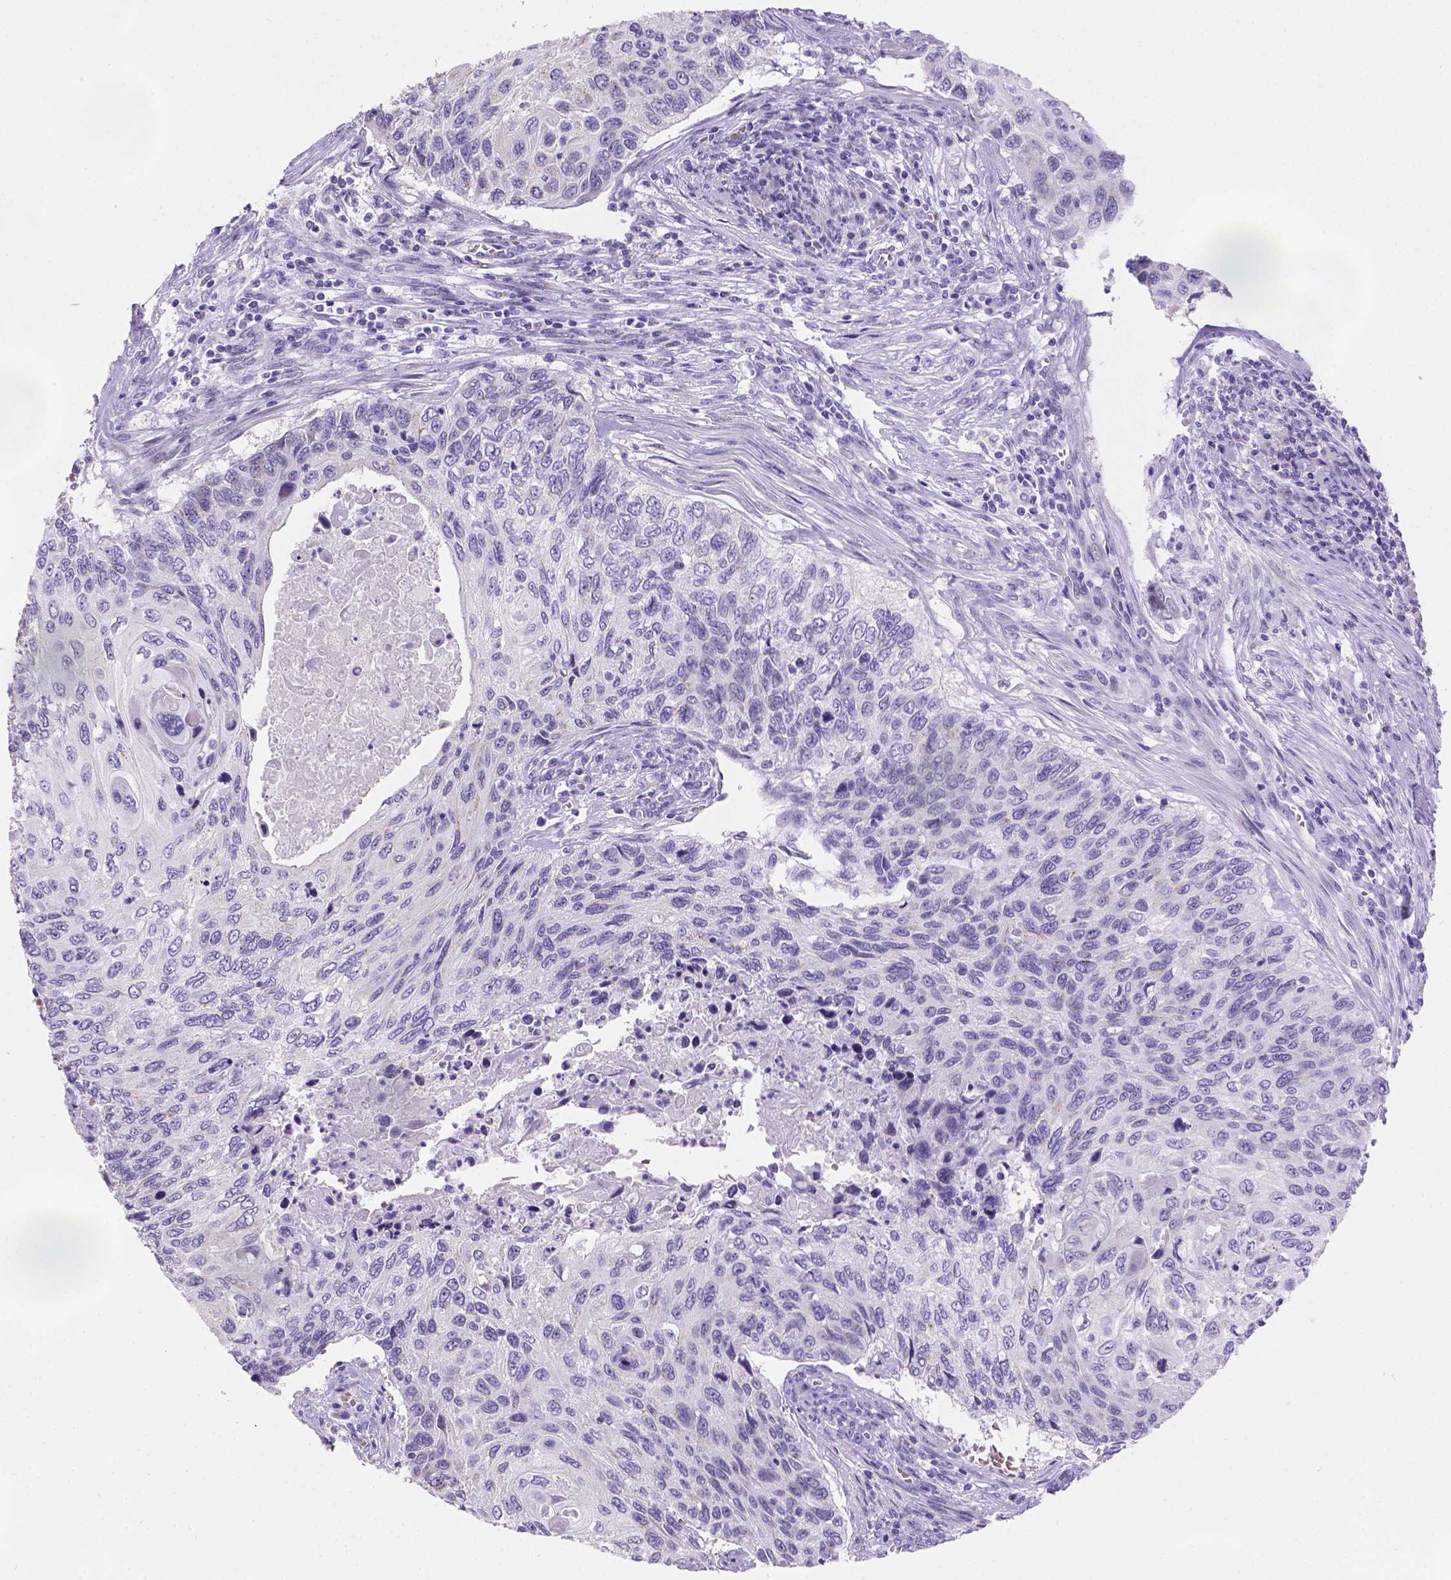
{"staining": {"intensity": "negative", "quantity": "none", "location": "none"}, "tissue": "cervical cancer", "cell_type": "Tumor cells", "image_type": "cancer", "snomed": [{"axis": "morphology", "description": "Squamous cell carcinoma, NOS"}, {"axis": "topography", "description": "Cervix"}], "caption": "Protein analysis of cervical cancer displays no significant positivity in tumor cells.", "gene": "PHF7", "patient": {"sex": "female", "age": 70}}